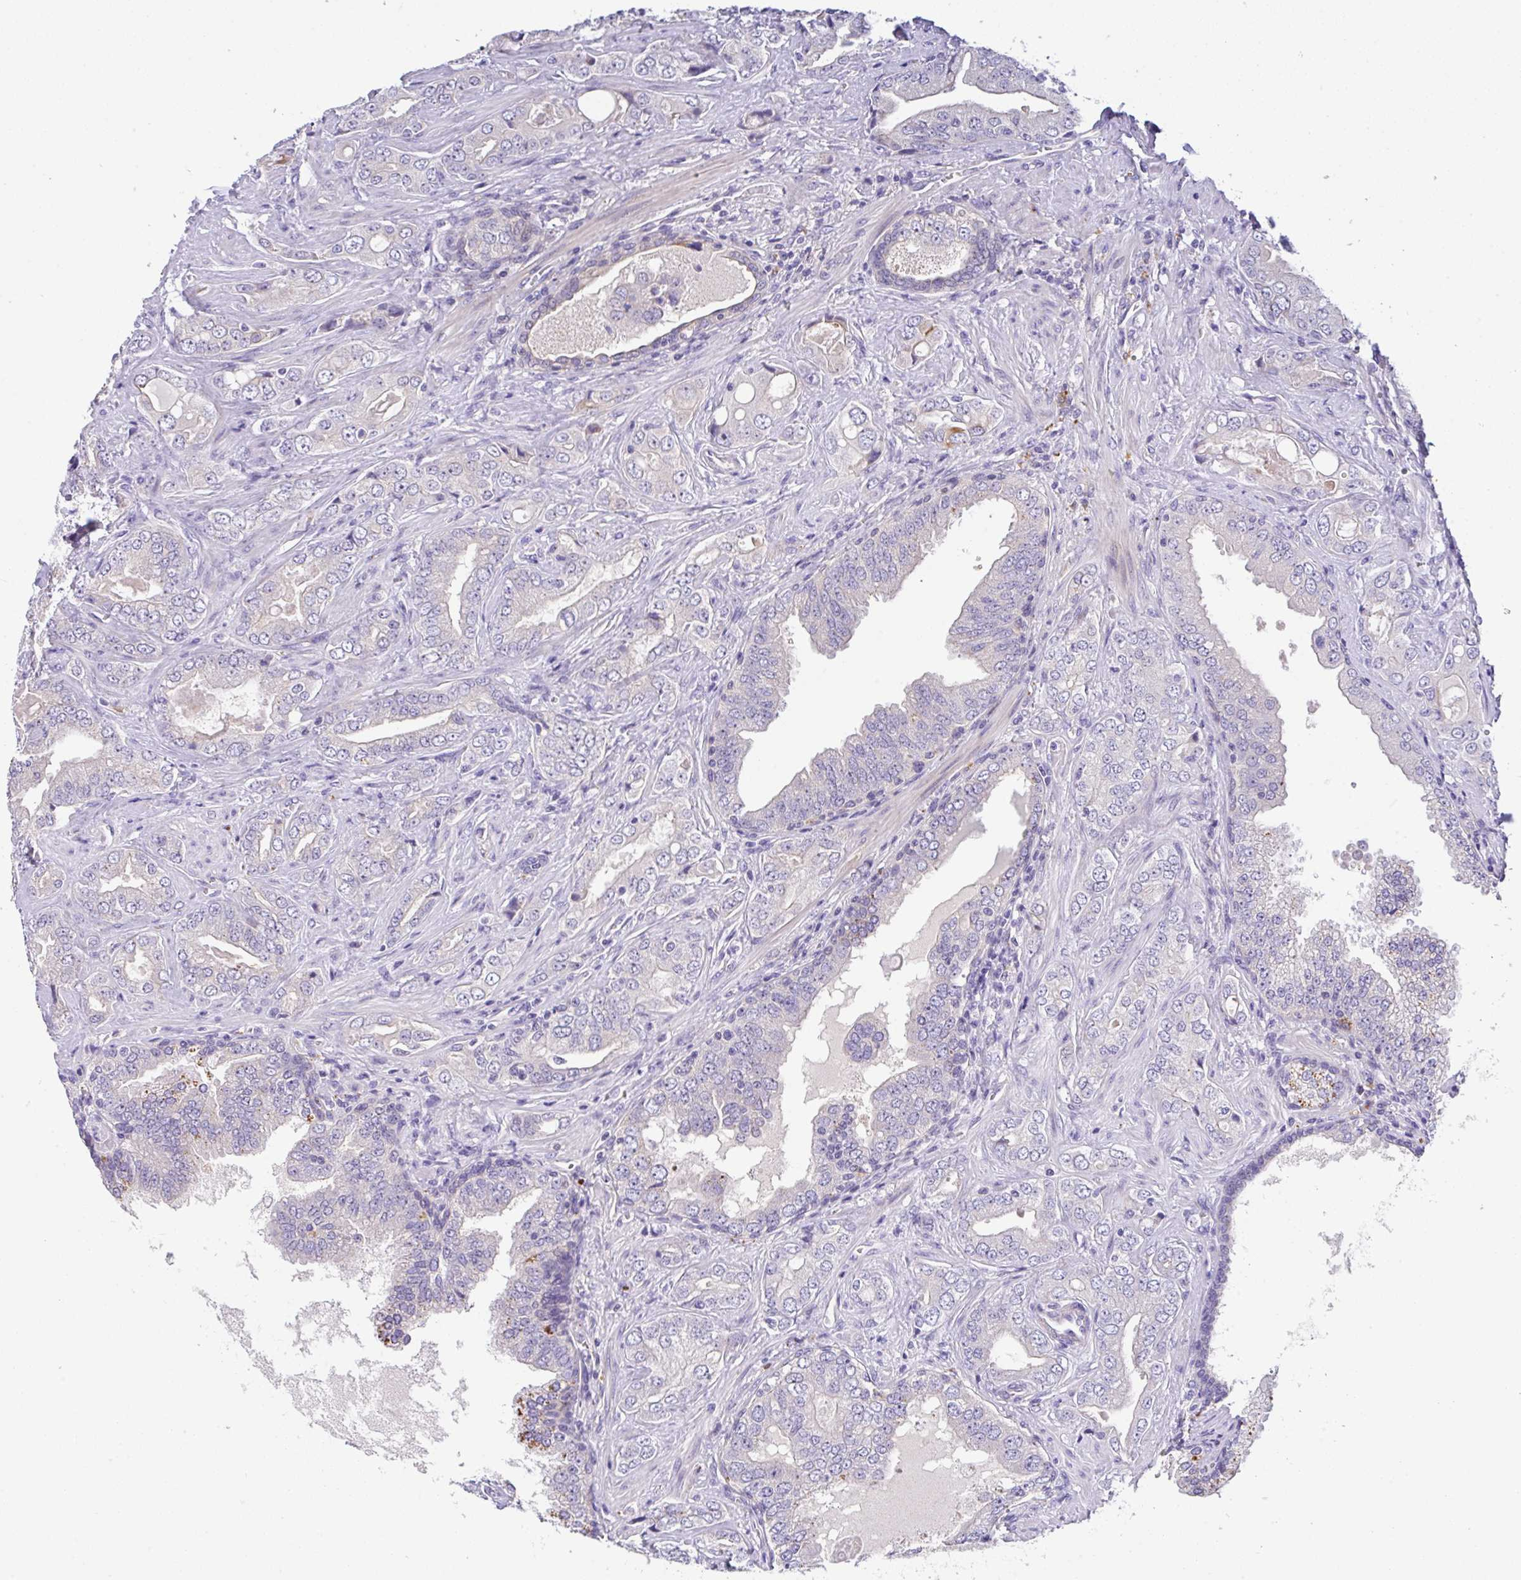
{"staining": {"intensity": "negative", "quantity": "none", "location": "none"}, "tissue": "prostate cancer", "cell_type": "Tumor cells", "image_type": "cancer", "snomed": [{"axis": "morphology", "description": "Adenocarcinoma, High grade"}, {"axis": "topography", "description": "Prostate"}], "caption": "Immunohistochemistry (IHC) image of adenocarcinoma (high-grade) (prostate) stained for a protein (brown), which reveals no staining in tumor cells.", "gene": "EPN3", "patient": {"sex": "male", "age": 67}}